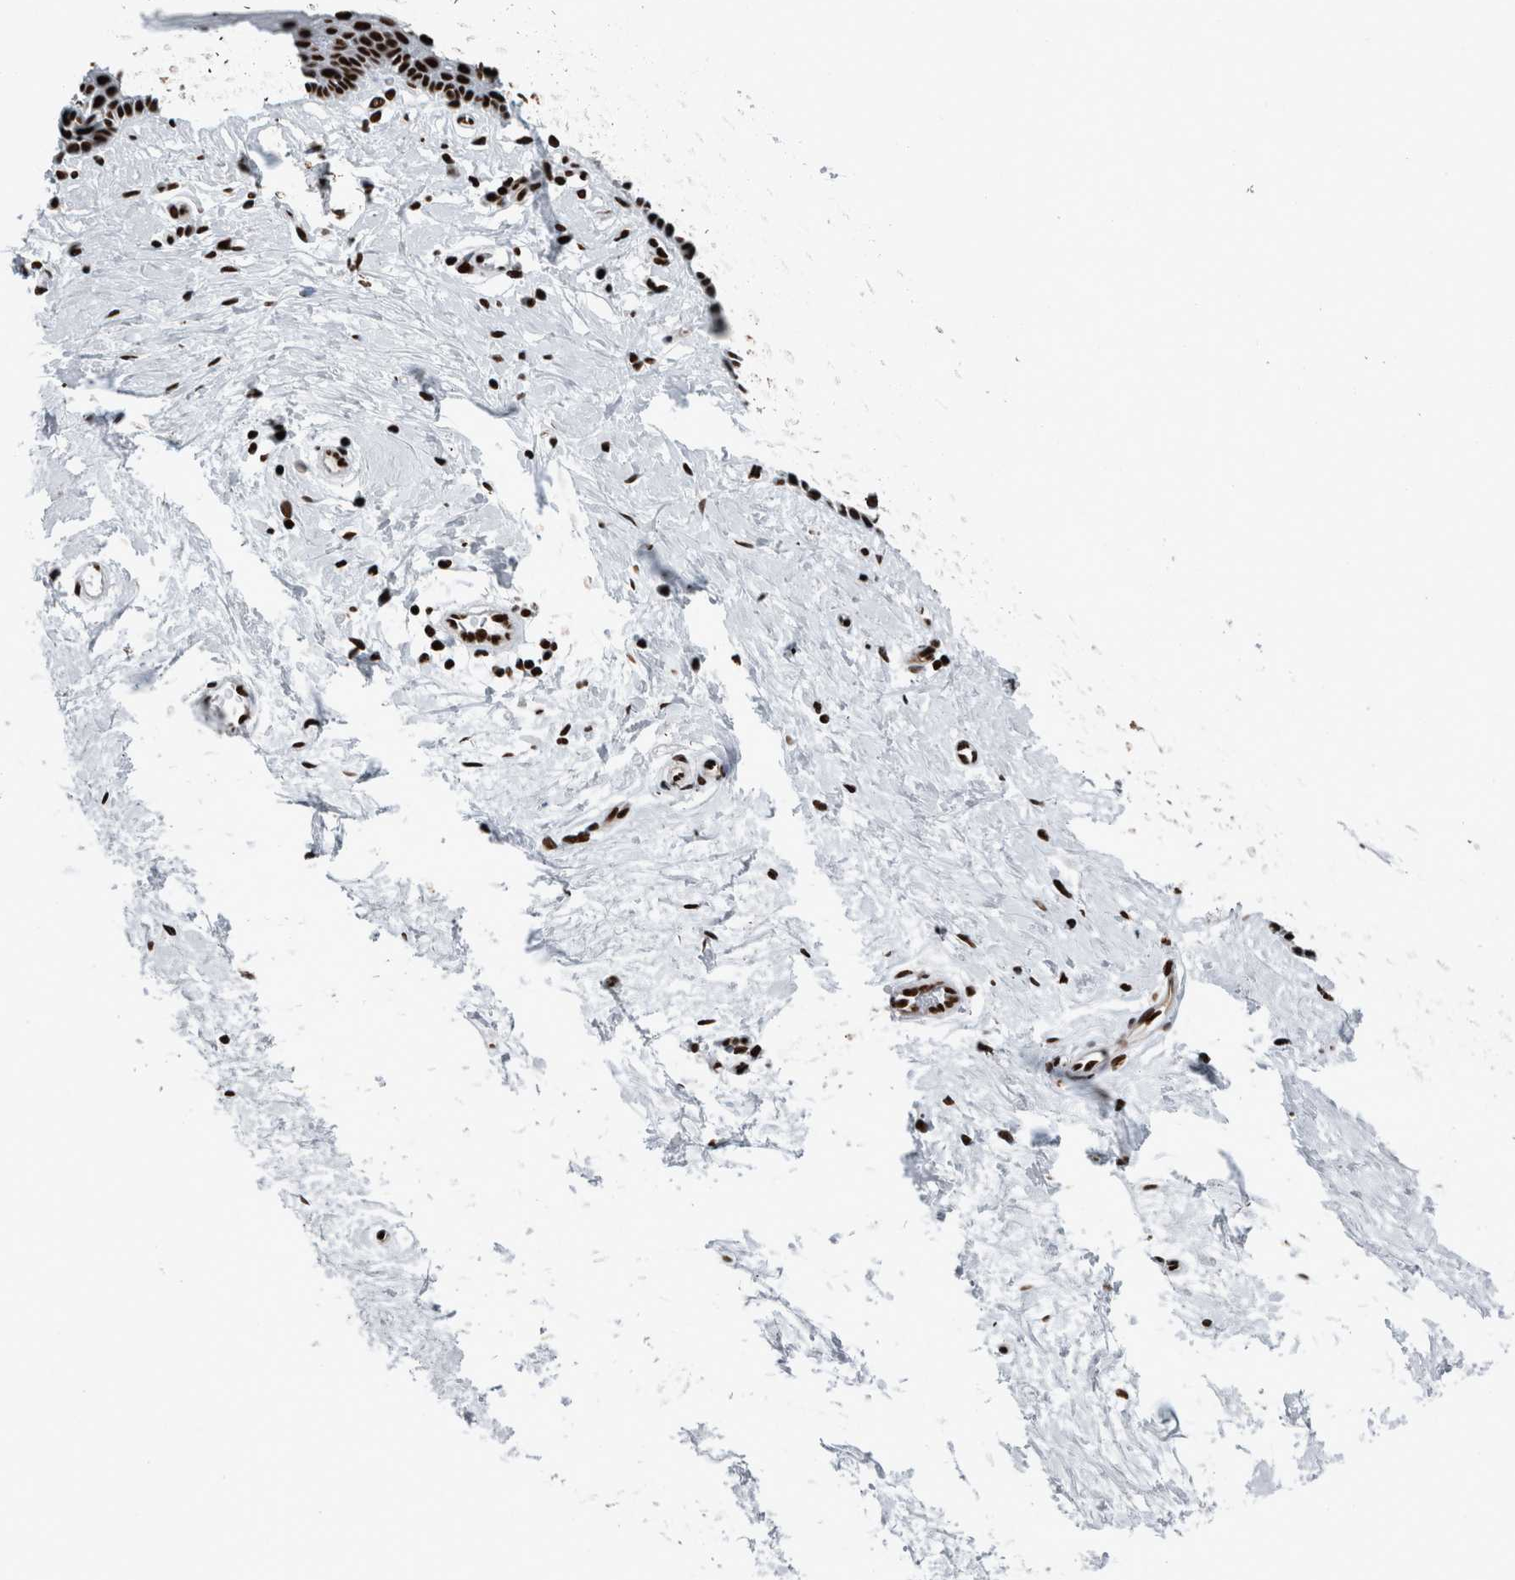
{"staining": {"intensity": "strong", "quantity": ">75%", "location": "nuclear"}, "tissue": "vagina", "cell_type": "Squamous epithelial cells", "image_type": "normal", "snomed": [{"axis": "morphology", "description": "Normal tissue, NOS"}, {"axis": "topography", "description": "Vagina"}], "caption": "Protein expression analysis of benign vagina demonstrates strong nuclear positivity in approximately >75% of squamous epithelial cells.", "gene": "DNMT3A", "patient": {"sex": "female", "age": 46}}